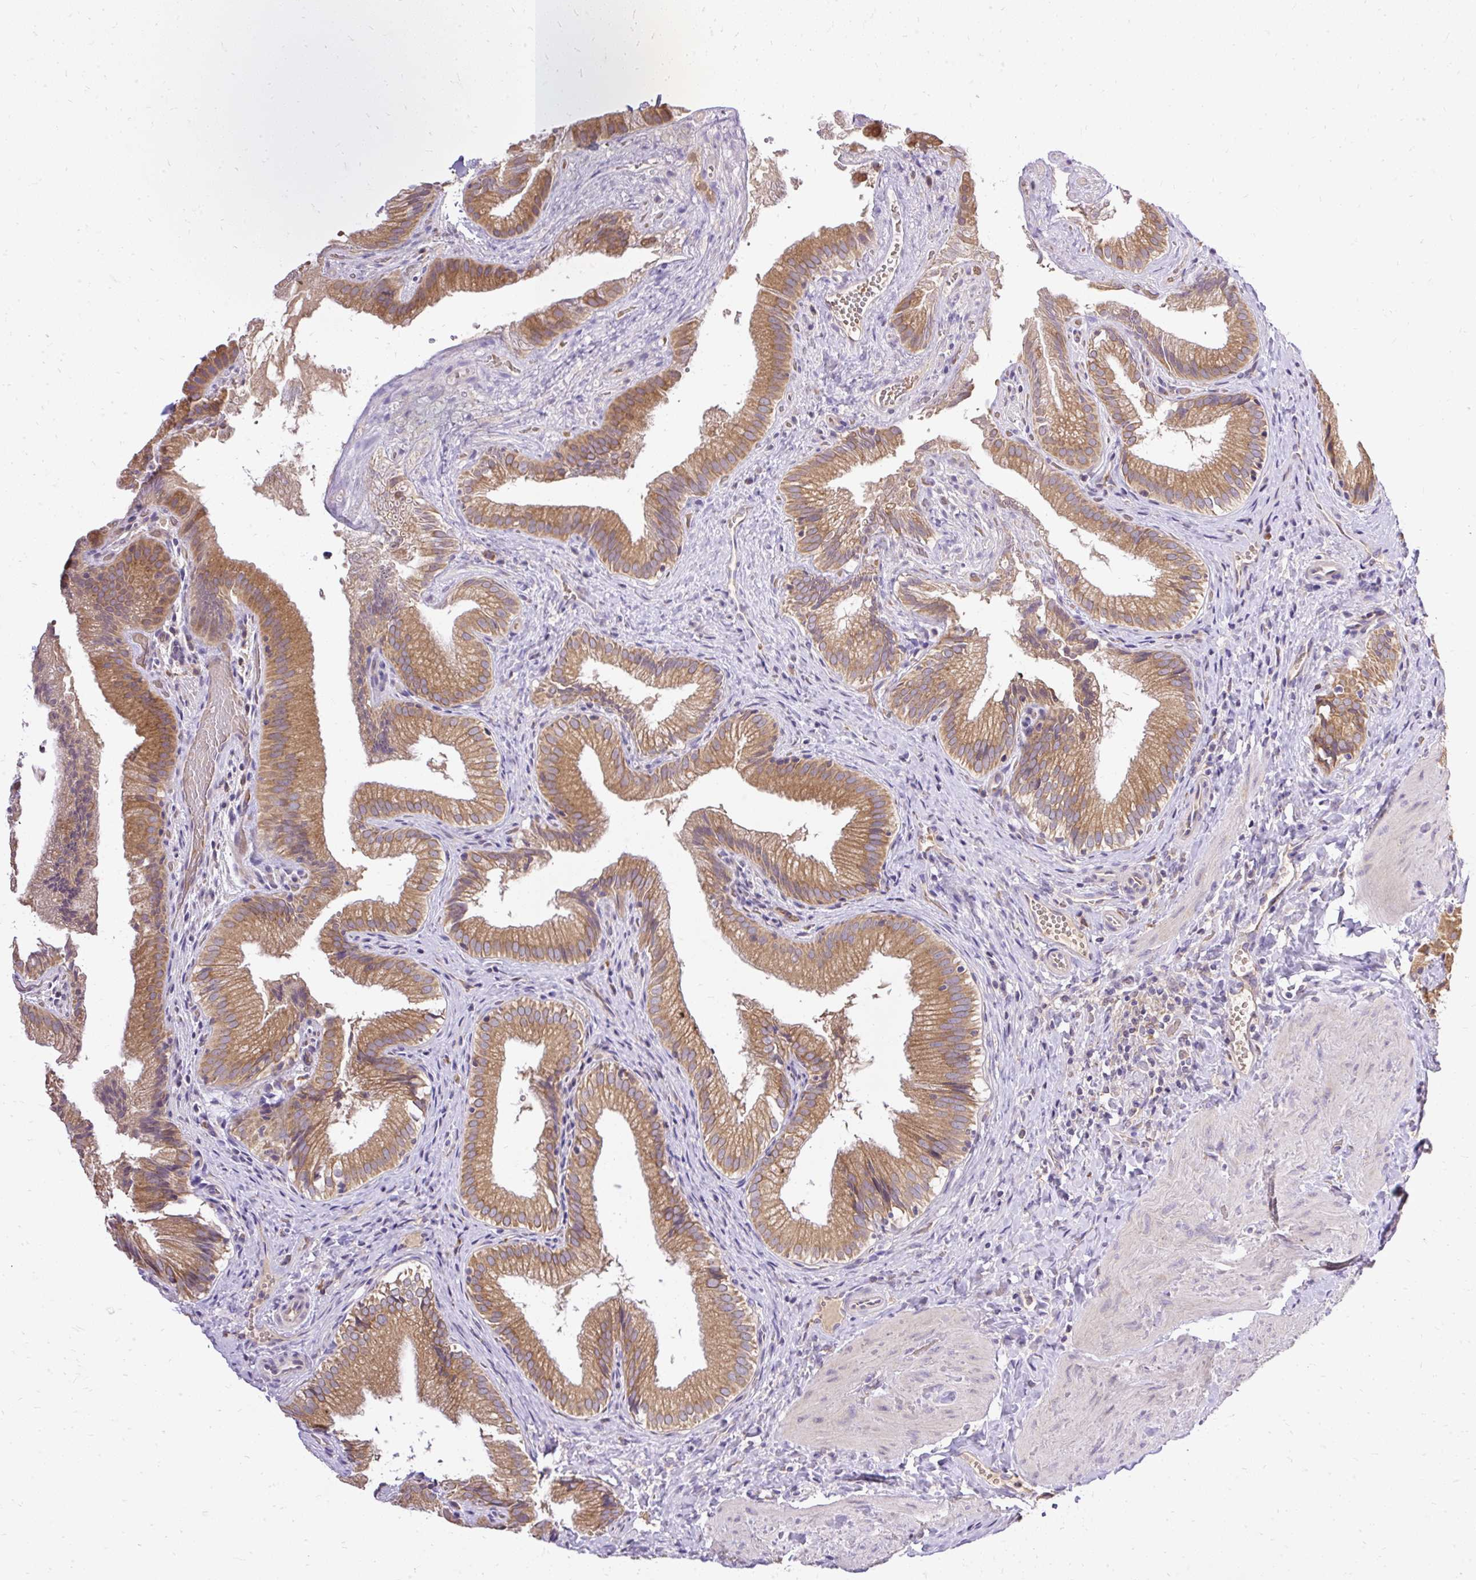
{"staining": {"intensity": "moderate", "quantity": ">75%", "location": "cytoplasmic/membranous"}, "tissue": "gallbladder", "cell_type": "Glandular cells", "image_type": "normal", "snomed": [{"axis": "morphology", "description": "Normal tissue, NOS"}, {"axis": "topography", "description": "Gallbladder"}], "caption": "Immunohistochemistry (IHC) photomicrograph of benign gallbladder: gallbladder stained using IHC displays medium levels of moderate protein expression localized specifically in the cytoplasmic/membranous of glandular cells, appearing as a cytoplasmic/membranous brown color.", "gene": "SEC63", "patient": {"sex": "female", "age": 30}}